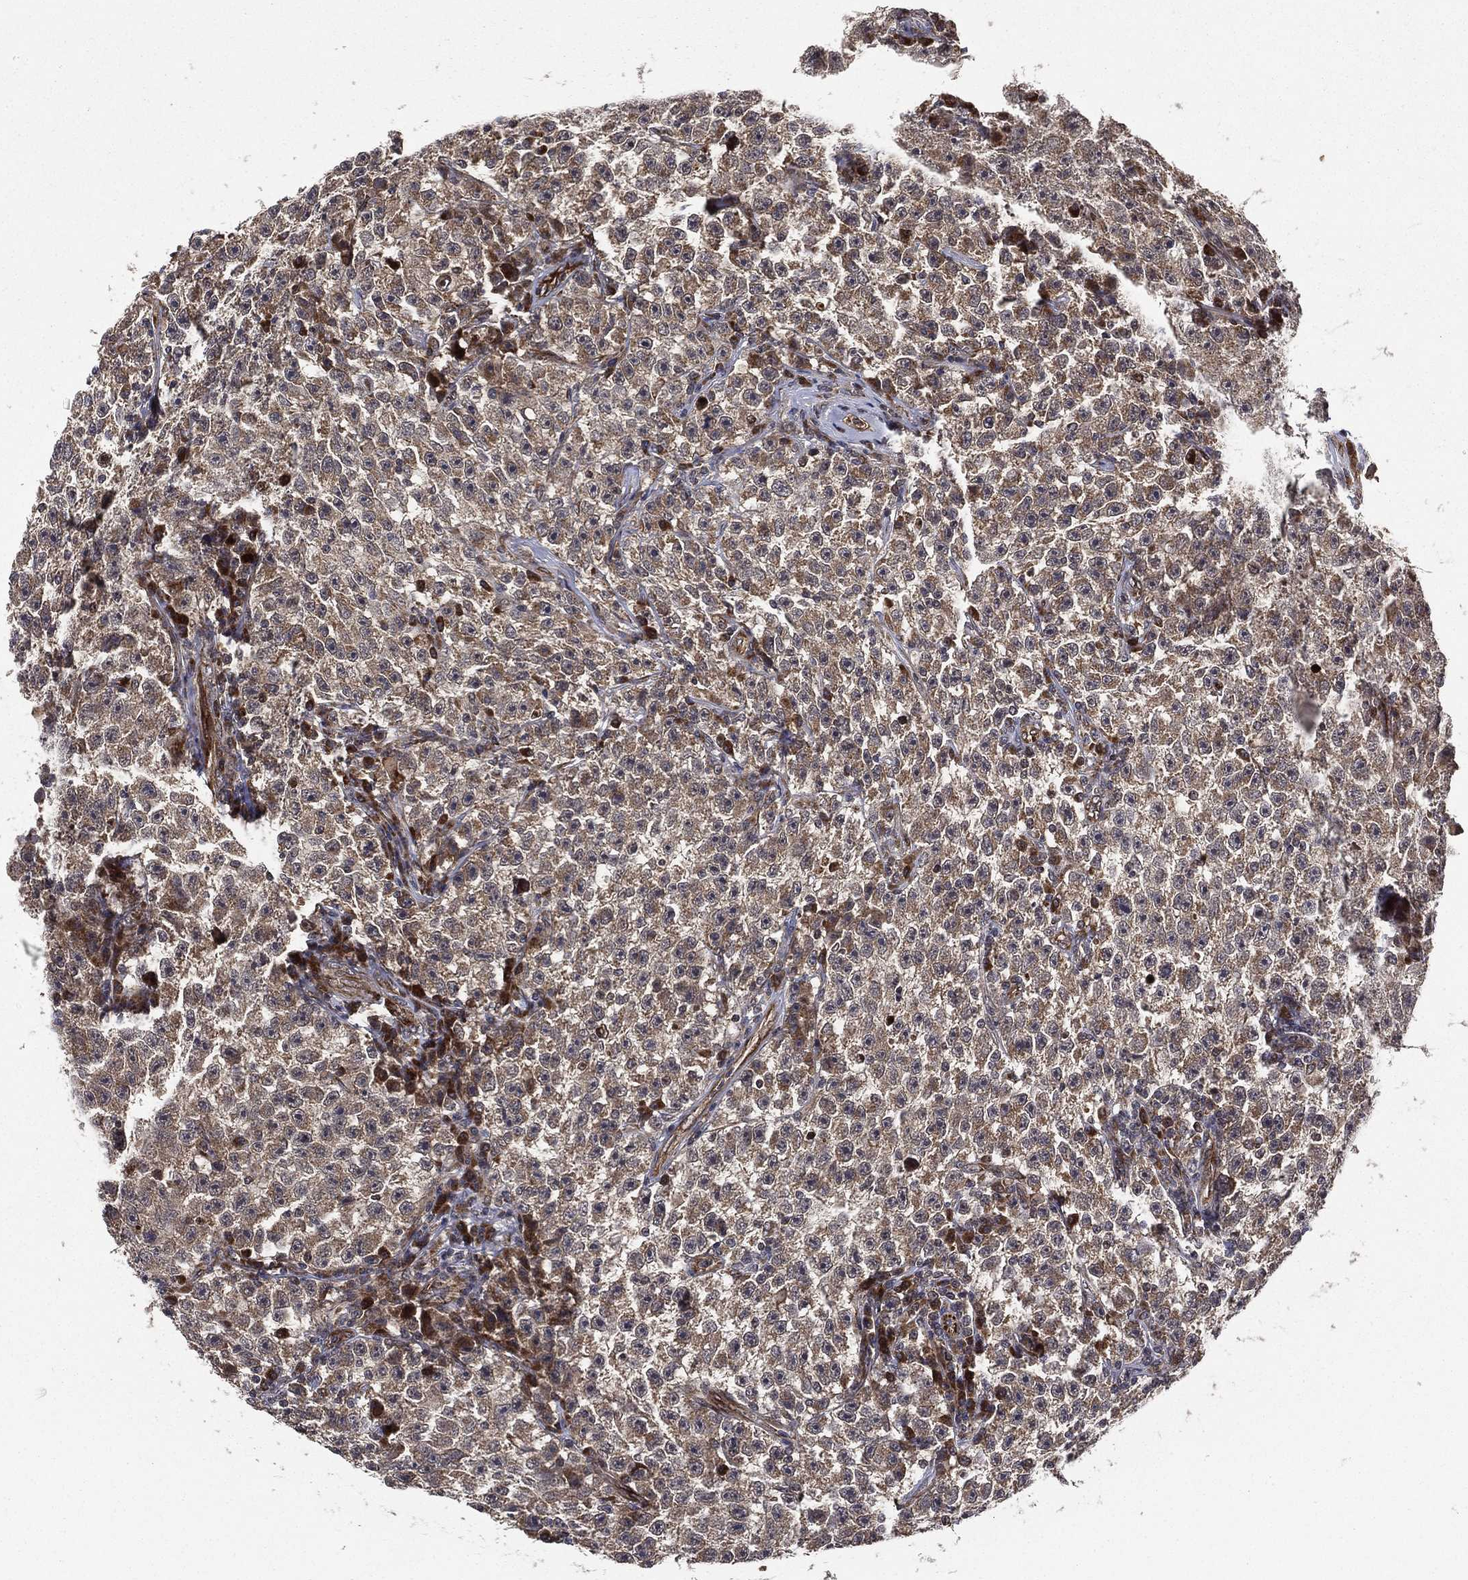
{"staining": {"intensity": "strong", "quantity": "<25%", "location": "cytoplasmic/membranous"}, "tissue": "testis cancer", "cell_type": "Tumor cells", "image_type": "cancer", "snomed": [{"axis": "morphology", "description": "Seminoma, NOS"}, {"axis": "topography", "description": "Testis"}], "caption": "Approximately <25% of tumor cells in testis cancer (seminoma) show strong cytoplasmic/membranous protein staining as visualized by brown immunohistochemical staining.", "gene": "RAB11FIP4", "patient": {"sex": "male", "age": 22}}